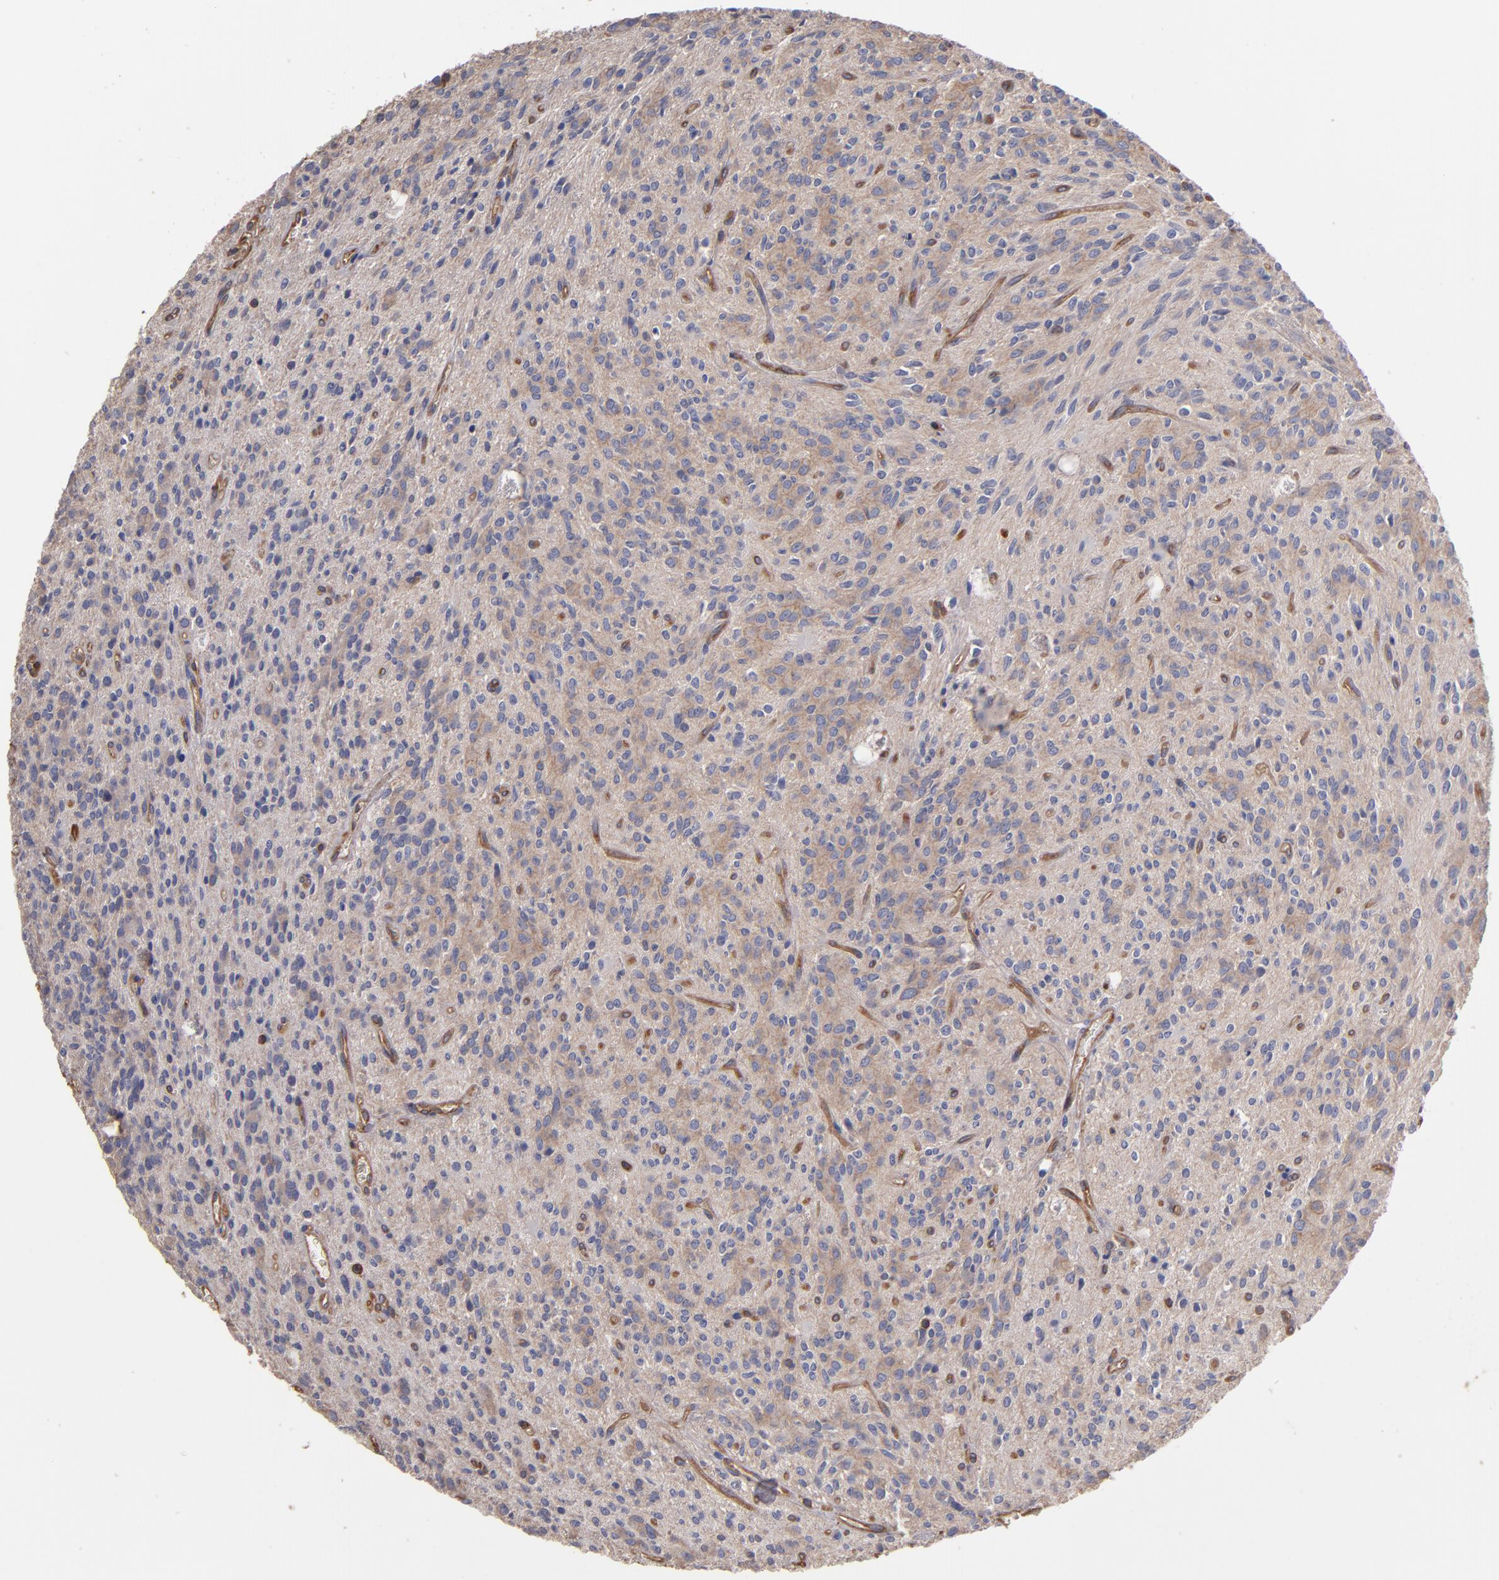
{"staining": {"intensity": "weak", "quantity": "25%-75%", "location": "cytoplasmic/membranous"}, "tissue": "glioma", "cell_type": "Tumor cells", "image_type": "cancer", "snomed": [{"axis": "morphology", "description": "Glioma, malignant, Low grade"}, {"axis": "topography", "description": "Brain"}], "caption": "Weak cytoplasmic/membranous expression is identified in about 25%-75% of tumor cells in glioma.", "gene": "ESYT2", "patient": {"sex": "female", "age": 15}}